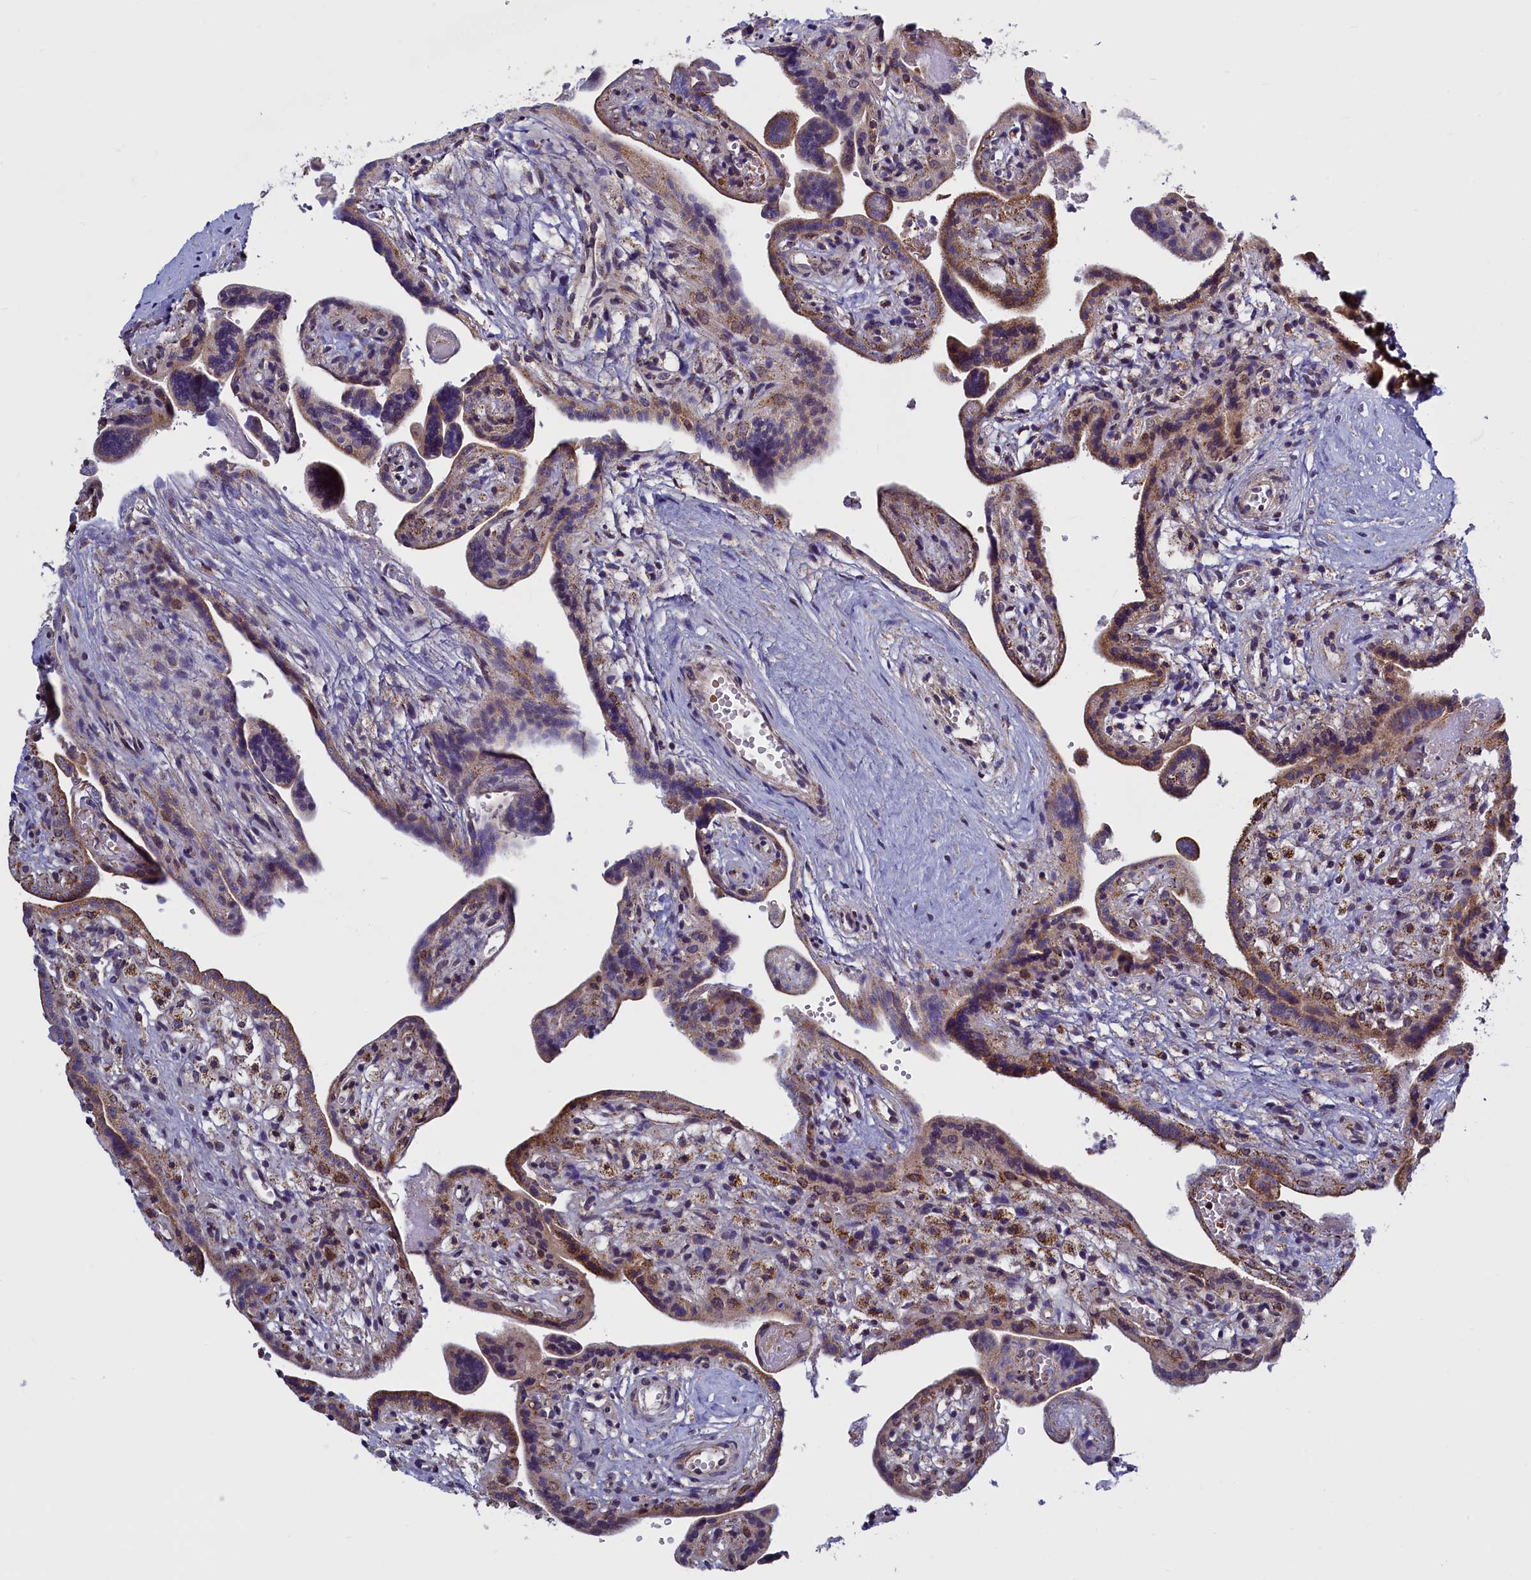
{"staining": {"intensity": "moderate", "quantity": ">75%", "location": "cytoplasmic/membranous"}, "tissue": "placenta", "cell_type": "Trophoblastic cells", "image_type": "normal", "snomed": [{"axis": "morphology", "description": "Normal tissue, NOS"}, {"axis": "topography", "description": "Placenta"}], "caption": "IHC of benign placenta shows medium levels of moderate cytoplasmic/membranous positivity in approximately >75% of trophoblastic cells.", "gene": "IFT122", "patient": {"sex": "female", "age": 37}}